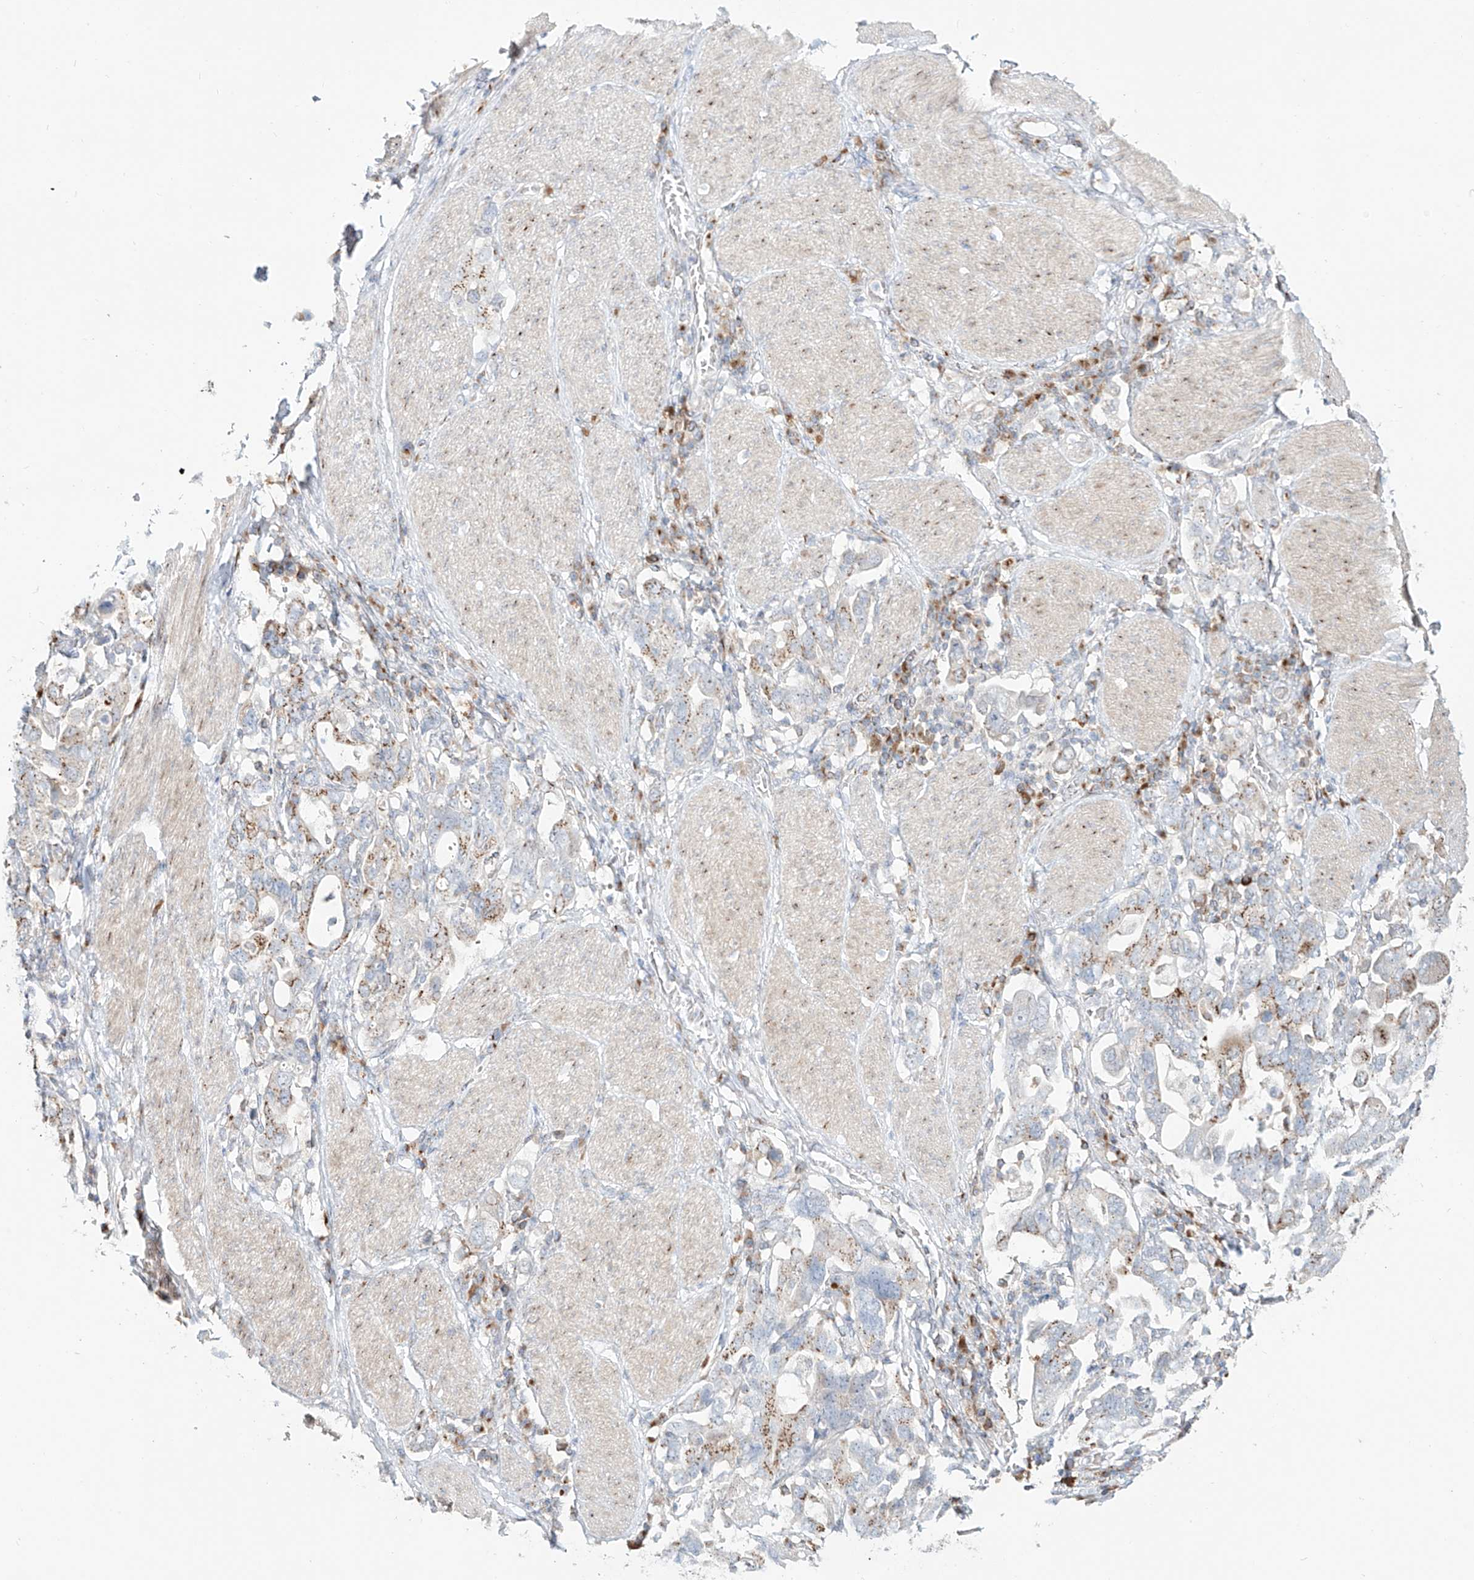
{"staining": {"intensity": "moderate", "quantity": "25%-75%", "location": "cytoplasmic/membranous"}, "tissue": "stomach cancer", "cell_type": "Tumor cells", "image_type": "cancer", "snomed": [{"axis": "morphology", "description": "Adenocarcinoma, NOS"}, {"axis": "topography", "description": "Stomach, upper"}], "caption": "Stomach cancer stained with DAB (3,3'-diaminobenzidine) IHC demonstrates medium levels of moderate cytoplasmic/membranous staining in approximately 25%-75% of tumor cells.", "gene": "BSDC1", "patient": {"sex": "male", "age": 62}}